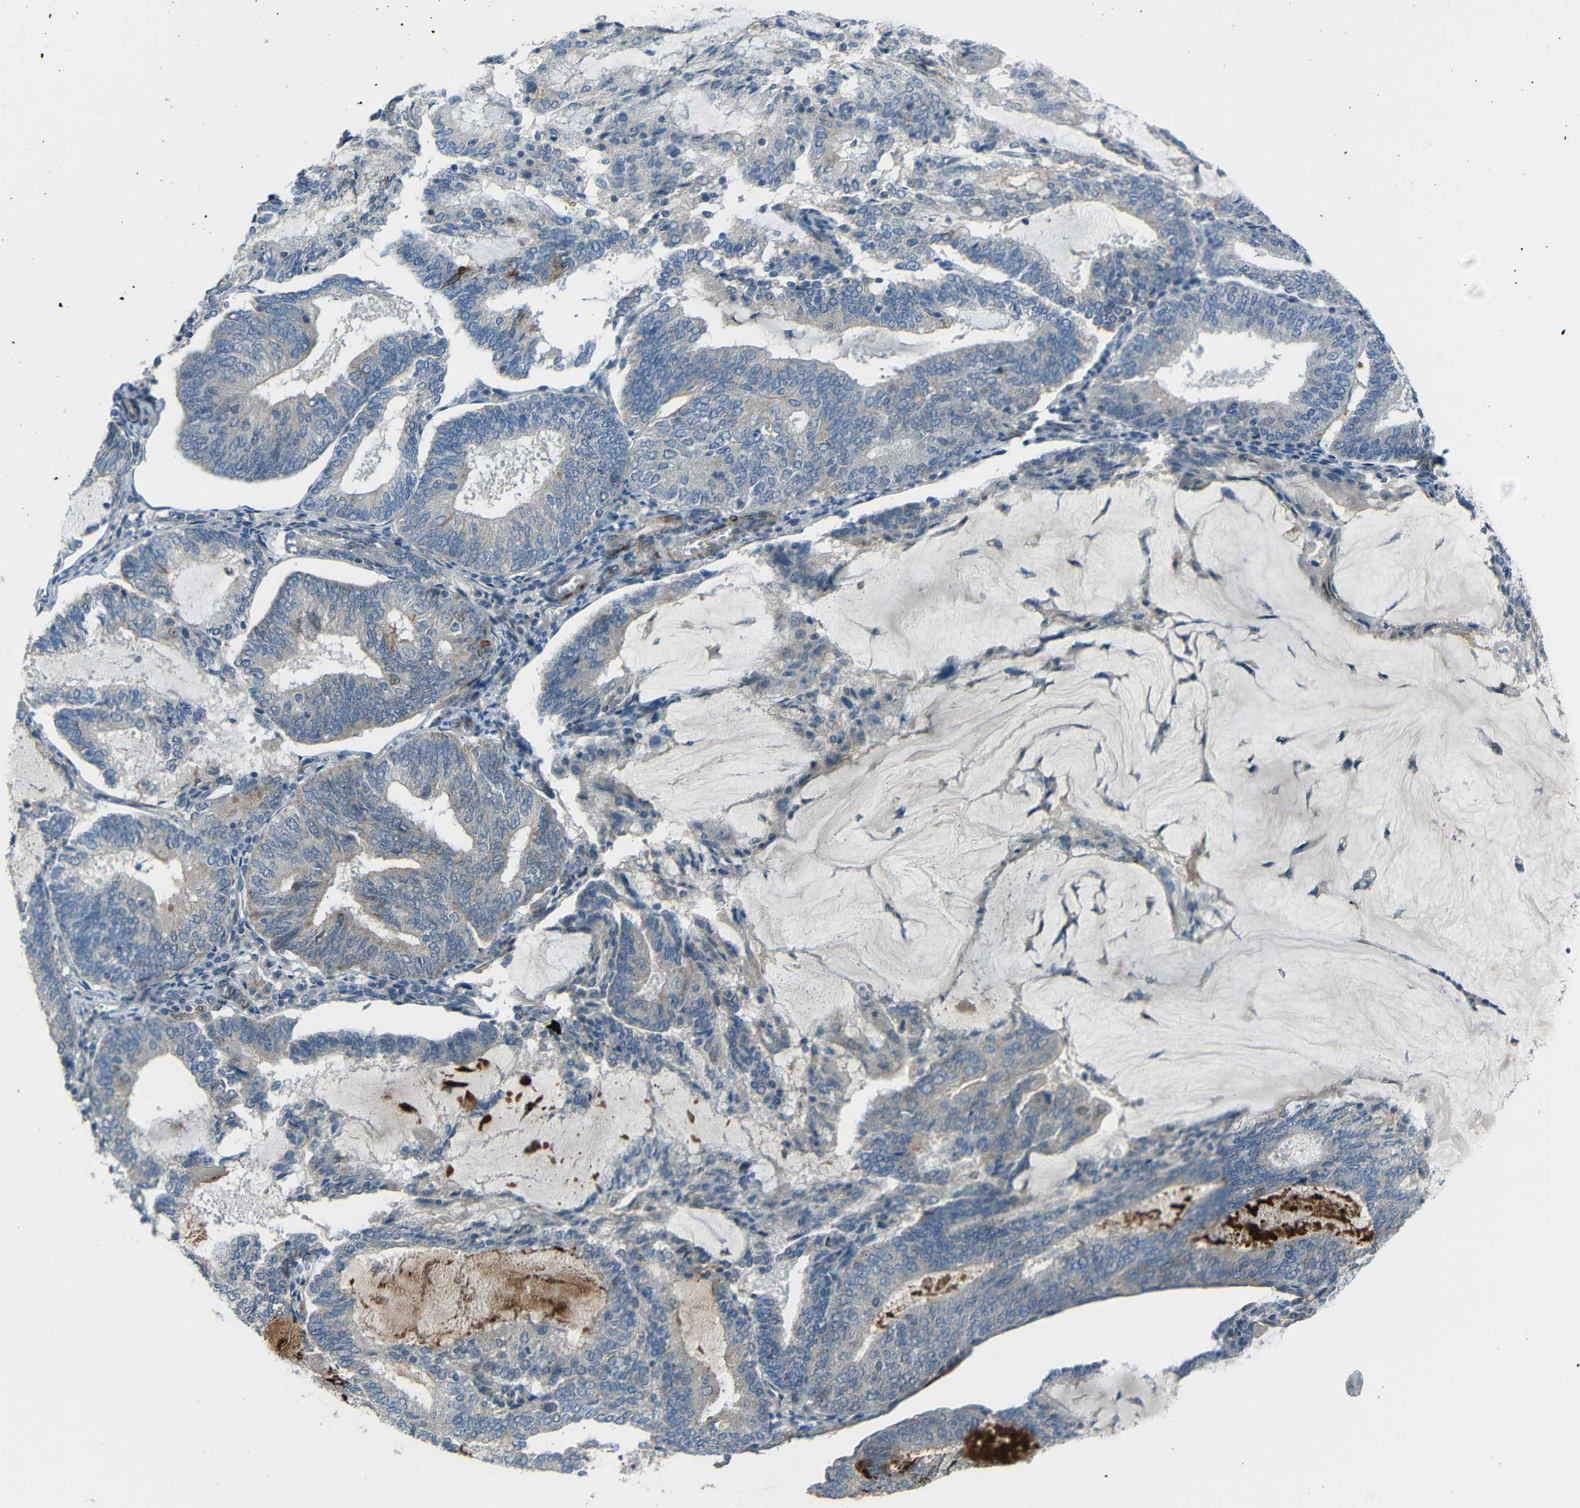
{"staining": {"intensity": "weak", "quantity": "25%-75%", "location": "cytoplasmic/membranous"}, "tissue": "endometrial cancer", "cell_type": "Tumor cells", "image_type": "cancer", "snomed": [{"axis": "morphology", "description": "Adenocarcinoma, NOS"}, {"axis": "topography", "description": "Endometrium"}], "caption": "Endometrial adenocarcinoma stained with immunohistochemistry exhibits weak cytoplasmic/membranous positivity in approximately 25%-75% of tumor cells.", "gene": "DCLK1", "patient": {"sex": "female", "age": 81}}